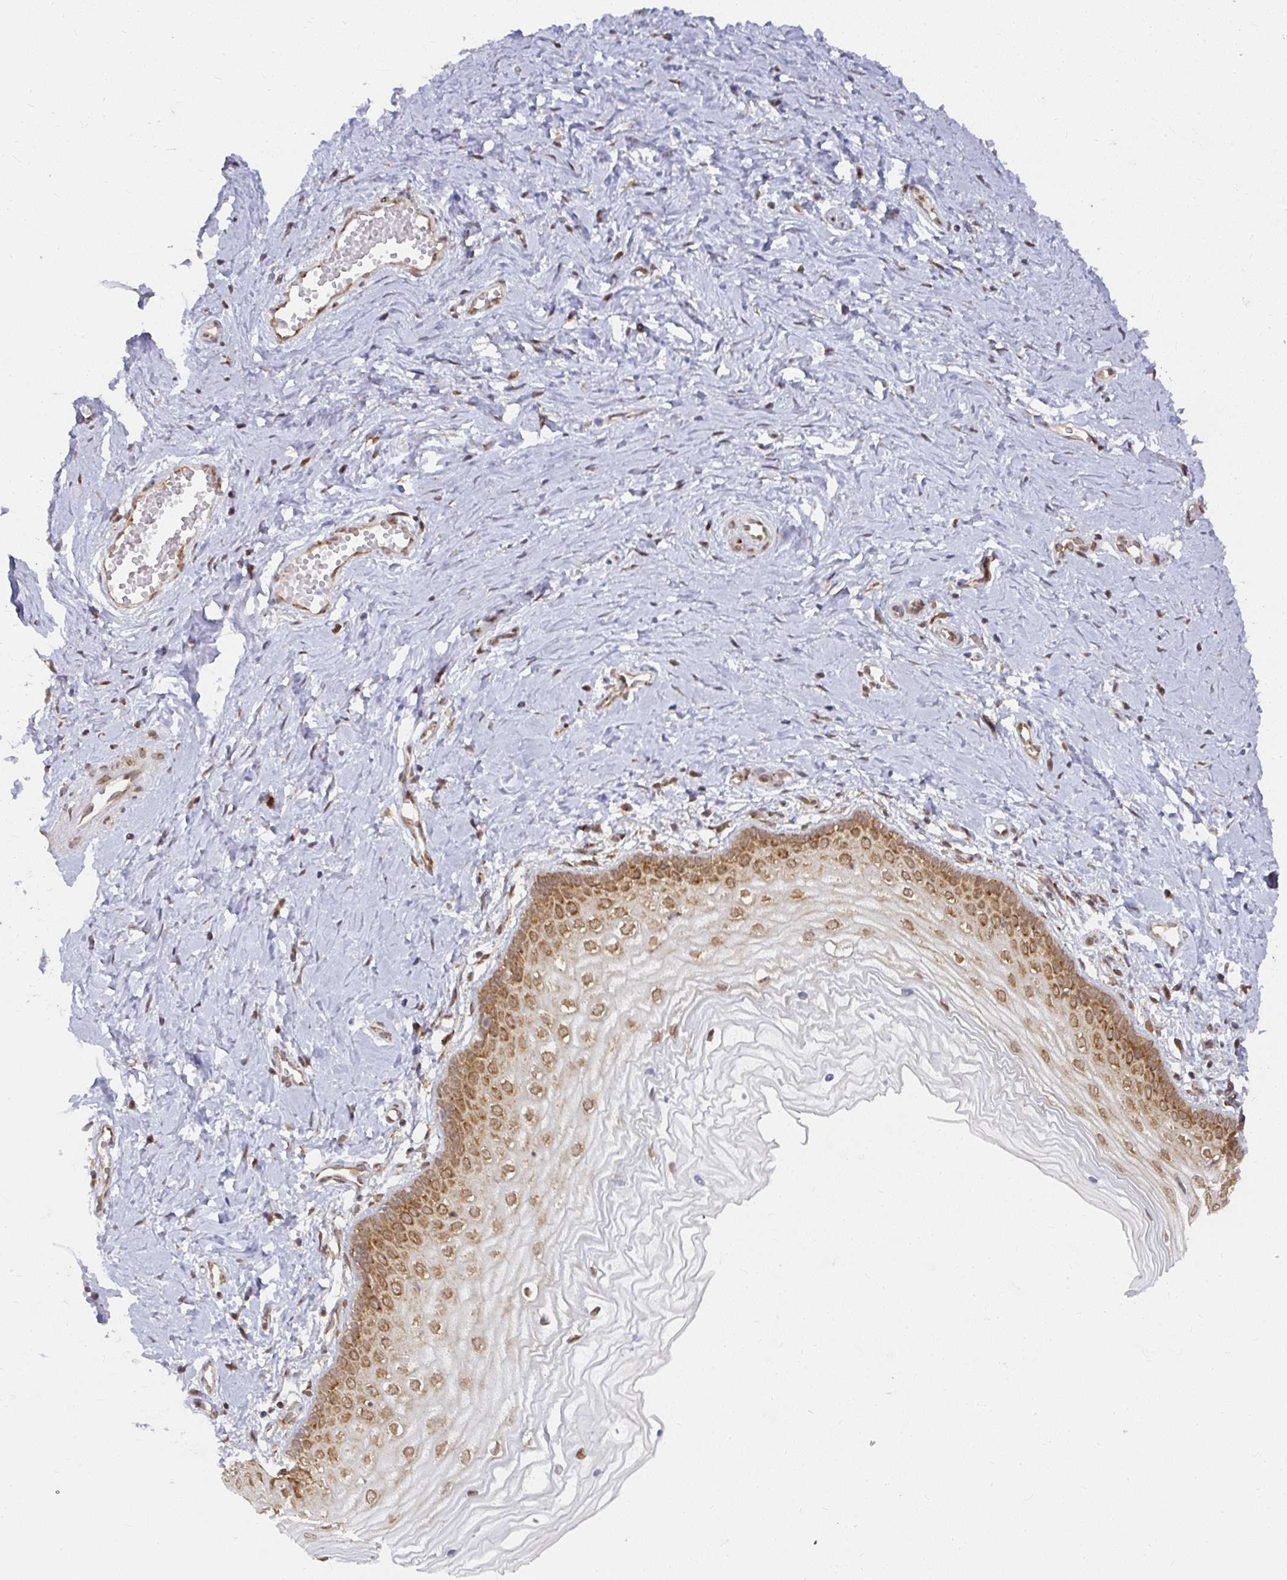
{"staining": {"intensity": "strong", "quantity": ">75%", "location": "cytoplasmic/membranous"}, "tissue": "vagina", "cell_type": "Squamous epithelial cells", "image_type": "normal", "snomed": [{"axis": "morphology", "description": "Normal tissue, NOS"}, {"axis": "topography", "description": "Vagina"}], "caption": "Approximately >75% of squamous epithelial cells in unremarkable vagina display strong cytoplasmic/membranous protein positivity as visualized by brown immunohistochemical staining.", "gene": "SYNCRIP", "patient": {"sex": "female", "age": 38}}